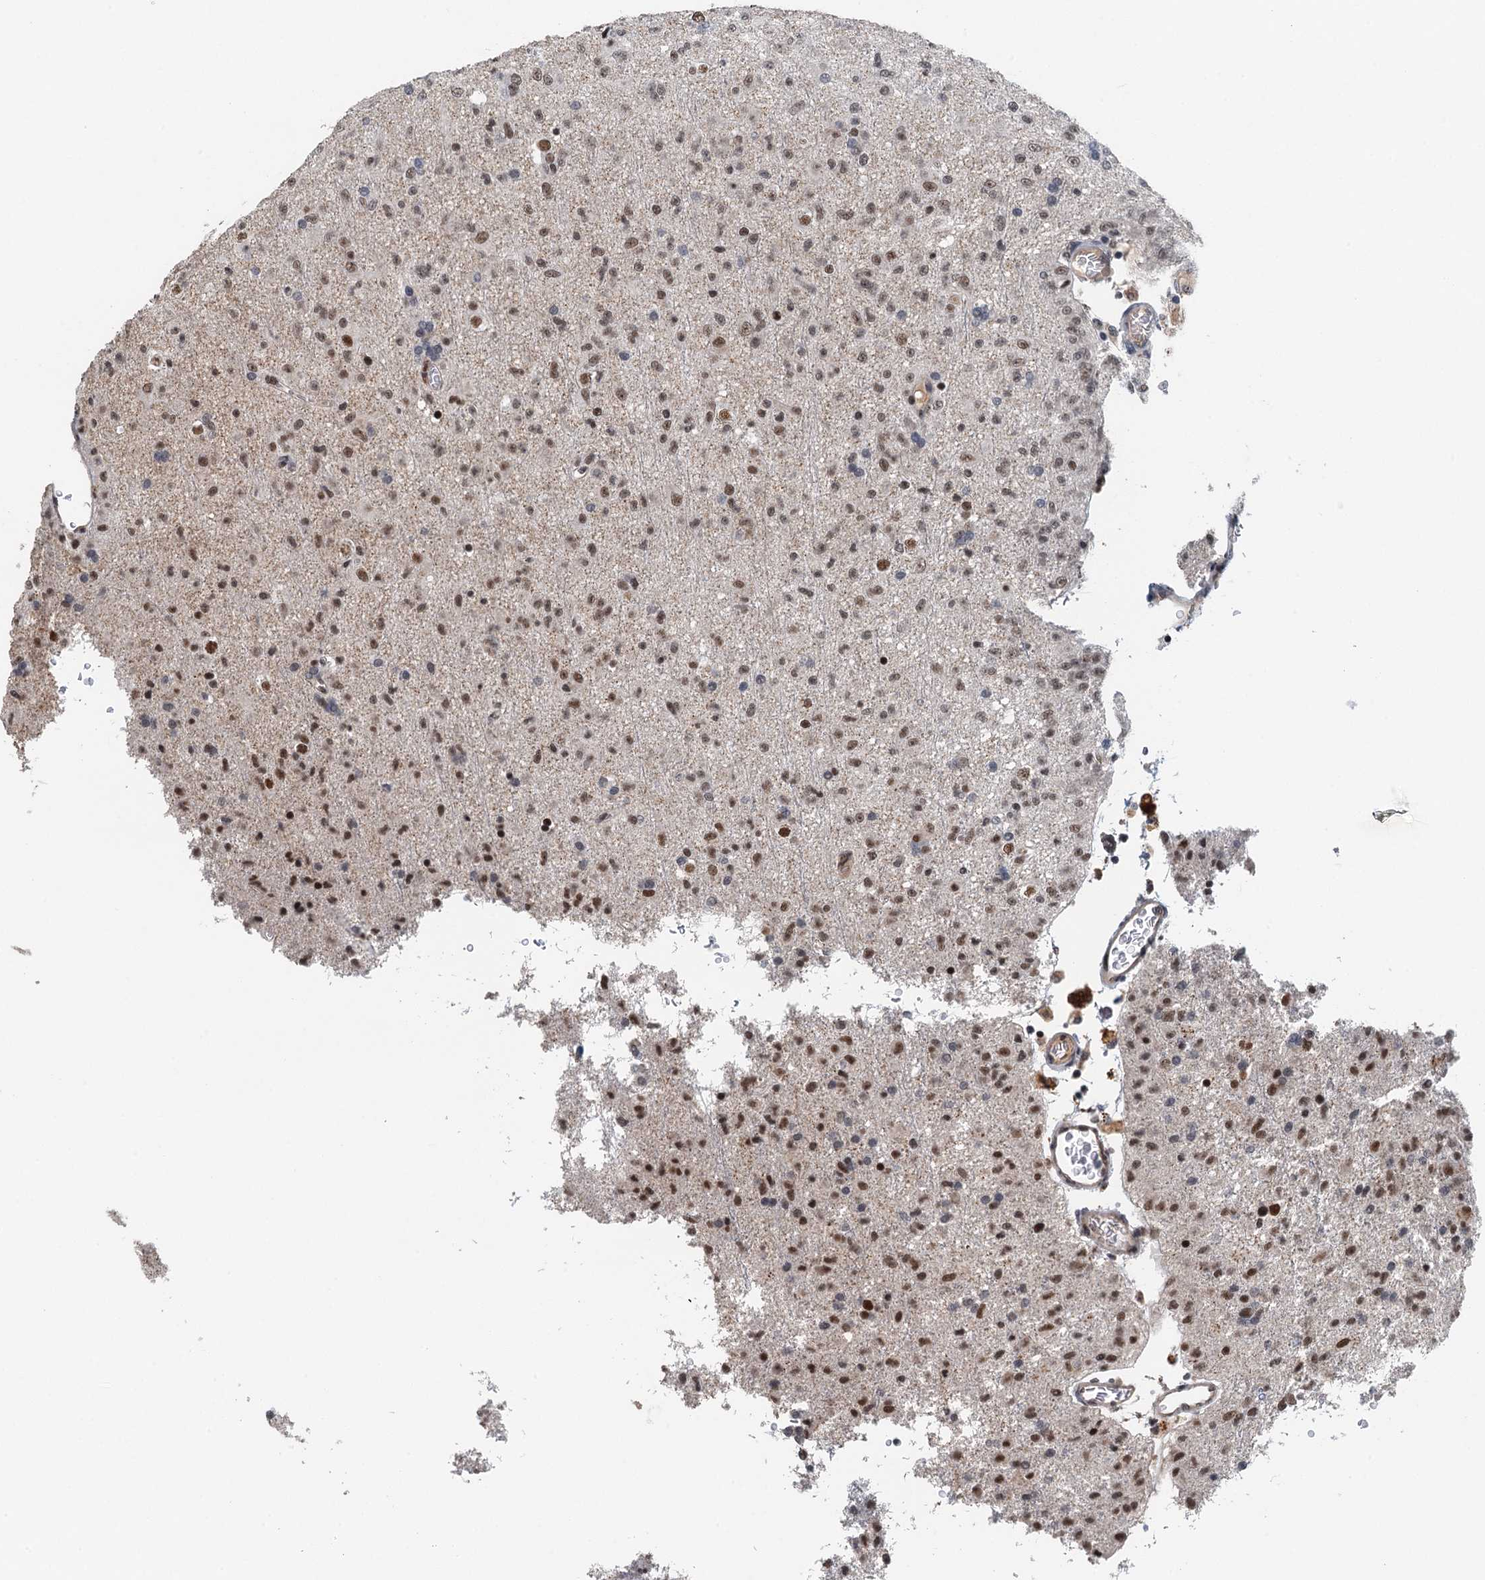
{"staining": {"intensity": "moderate", "quantity": "25%-75%", "location": "nuclear"}, "tissue": "glioma", "cell_type": "Tumor cells", "image_type": "cancer", "snomed": [{"axis": "morphology", "description": "Glioma, malignant, Low grade"}, {"axis": "topography", "description": "Brain"}], "caption": "Brown immunohistochemical staining in malignant low-grade glioma displays moderate nuclear staining in approximately 25%-75% of tumor cells.", "gene": "MTA3", "patient": {"sex": "male", "age": 65}}